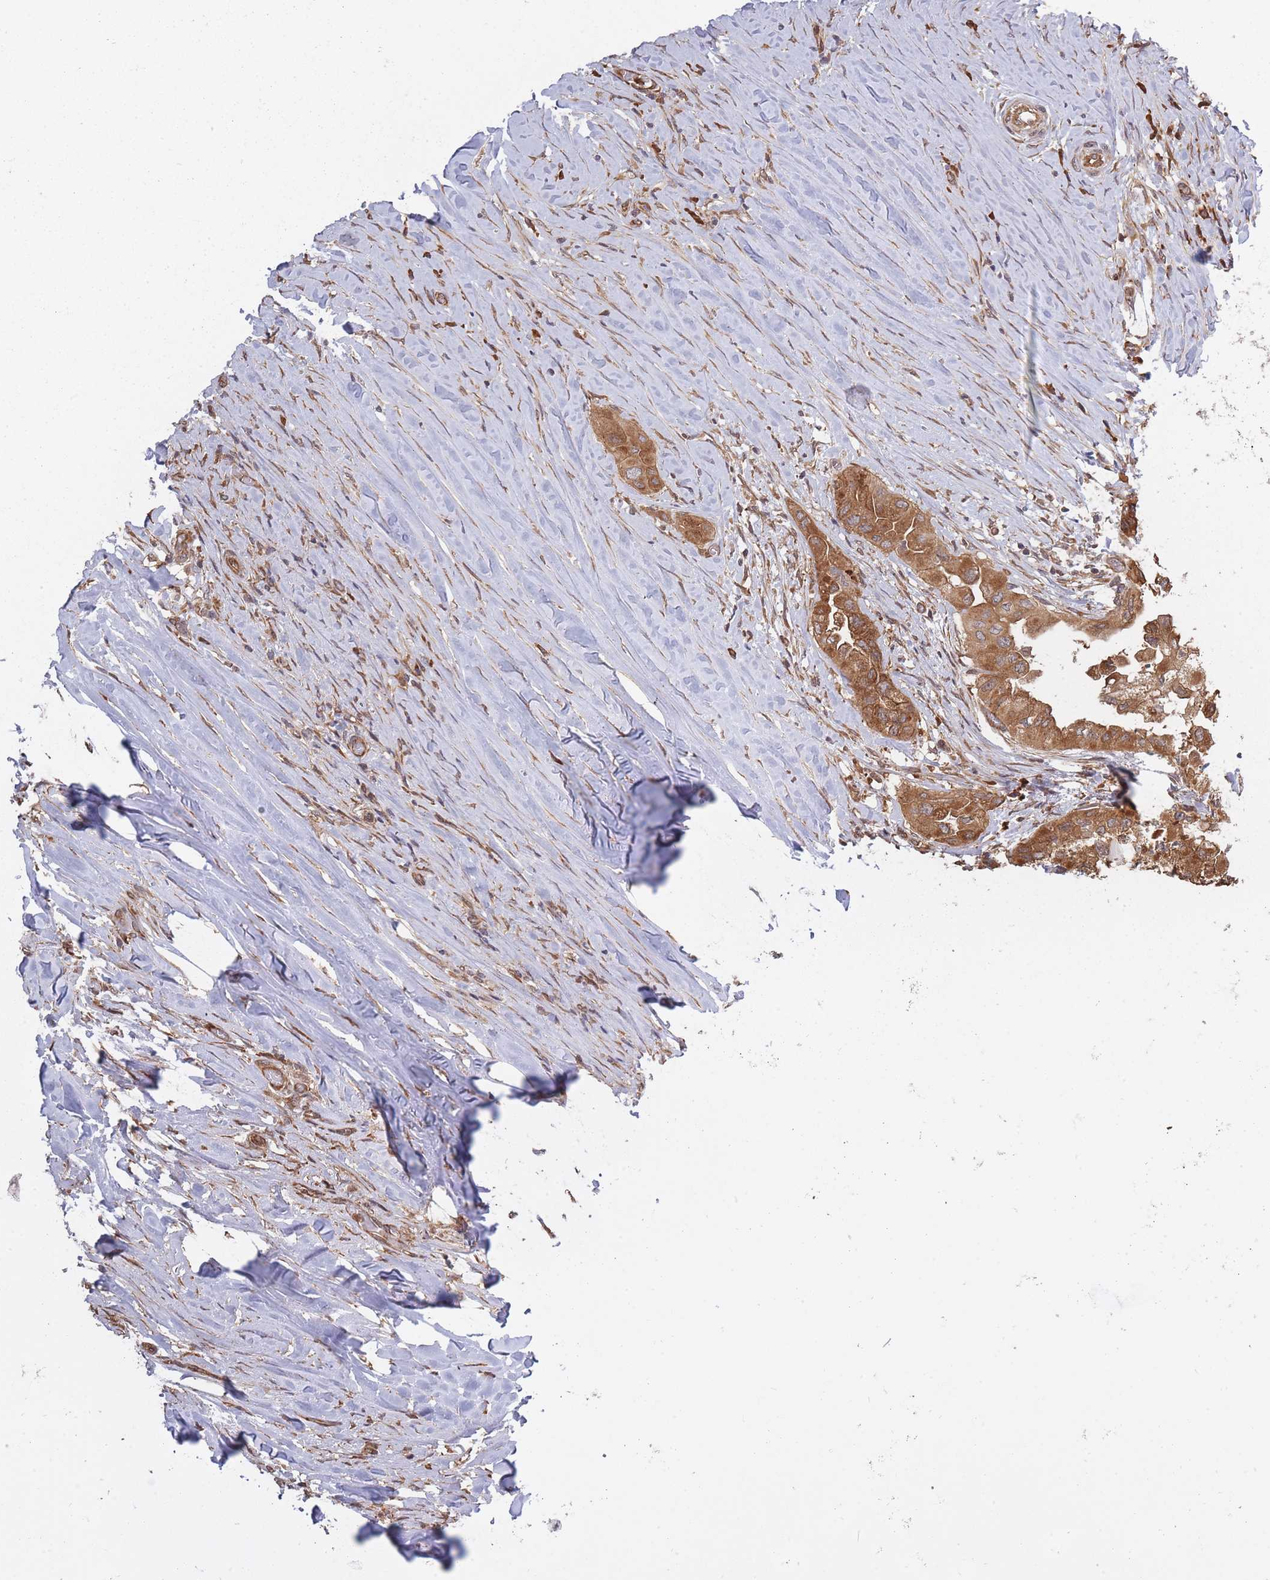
{"staining": {"intensity": "moderate", "quantity": ">75%", "location": "cytoplasmic/membranous"}, "tissue": "thyroid cancer", "cell_type": "Tumor cells", "image_type": "cancer", "snomed": [{"axis": "morphology", "description": "Papillary adenocarcinoma, NOS"}, {"axis": "topography", "description": "Thyroid gland"}], "caption": "Immunohistochemical staining of thyroid cancer exhibits medium levels of moderate cytoplasmic/membranous protein staining in about >75% of tumor cells.", "gene": "ARL13B", "patient": {"sex": "female", "age": 59}}